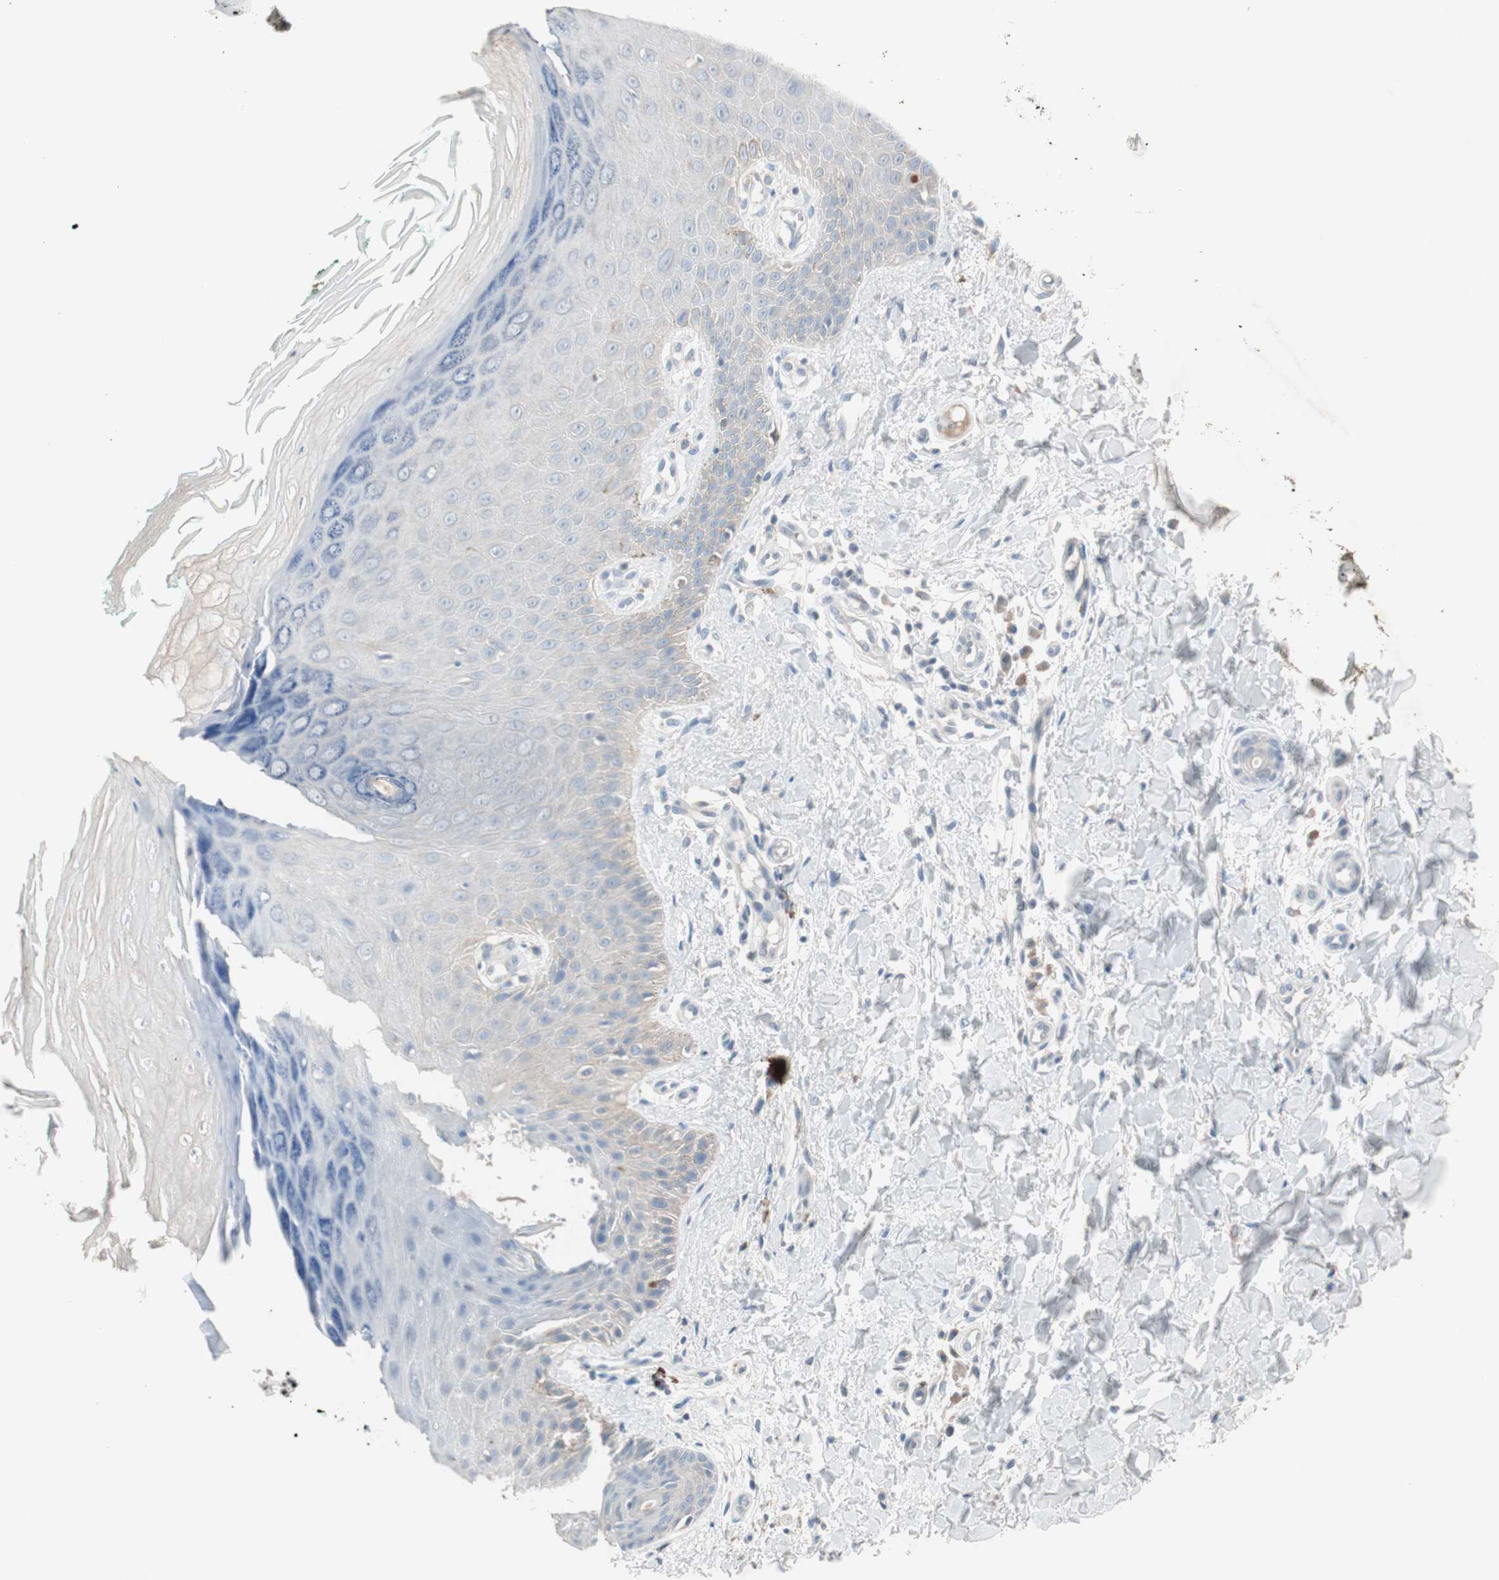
{"staining": {"intensity": "negative", "quantity": "none", "location": "none"}, "tissue": "skin", "cell_type": "Fibroblasts", "image_type": "normal", "snomed": [{"axis": "morphology", "description": "Normal tissue, NOS"}, {"axis": "topography", "description": "Skin"}], "caption": "Immunohistochemistry histopathology image of benign skin stained for a protein (brown), which displays no staining in fibroblasts. (DAB IHC with hematoxylin counter stain).", "gene": "KHK", "patient": {"sex": "male", "age": 26}}